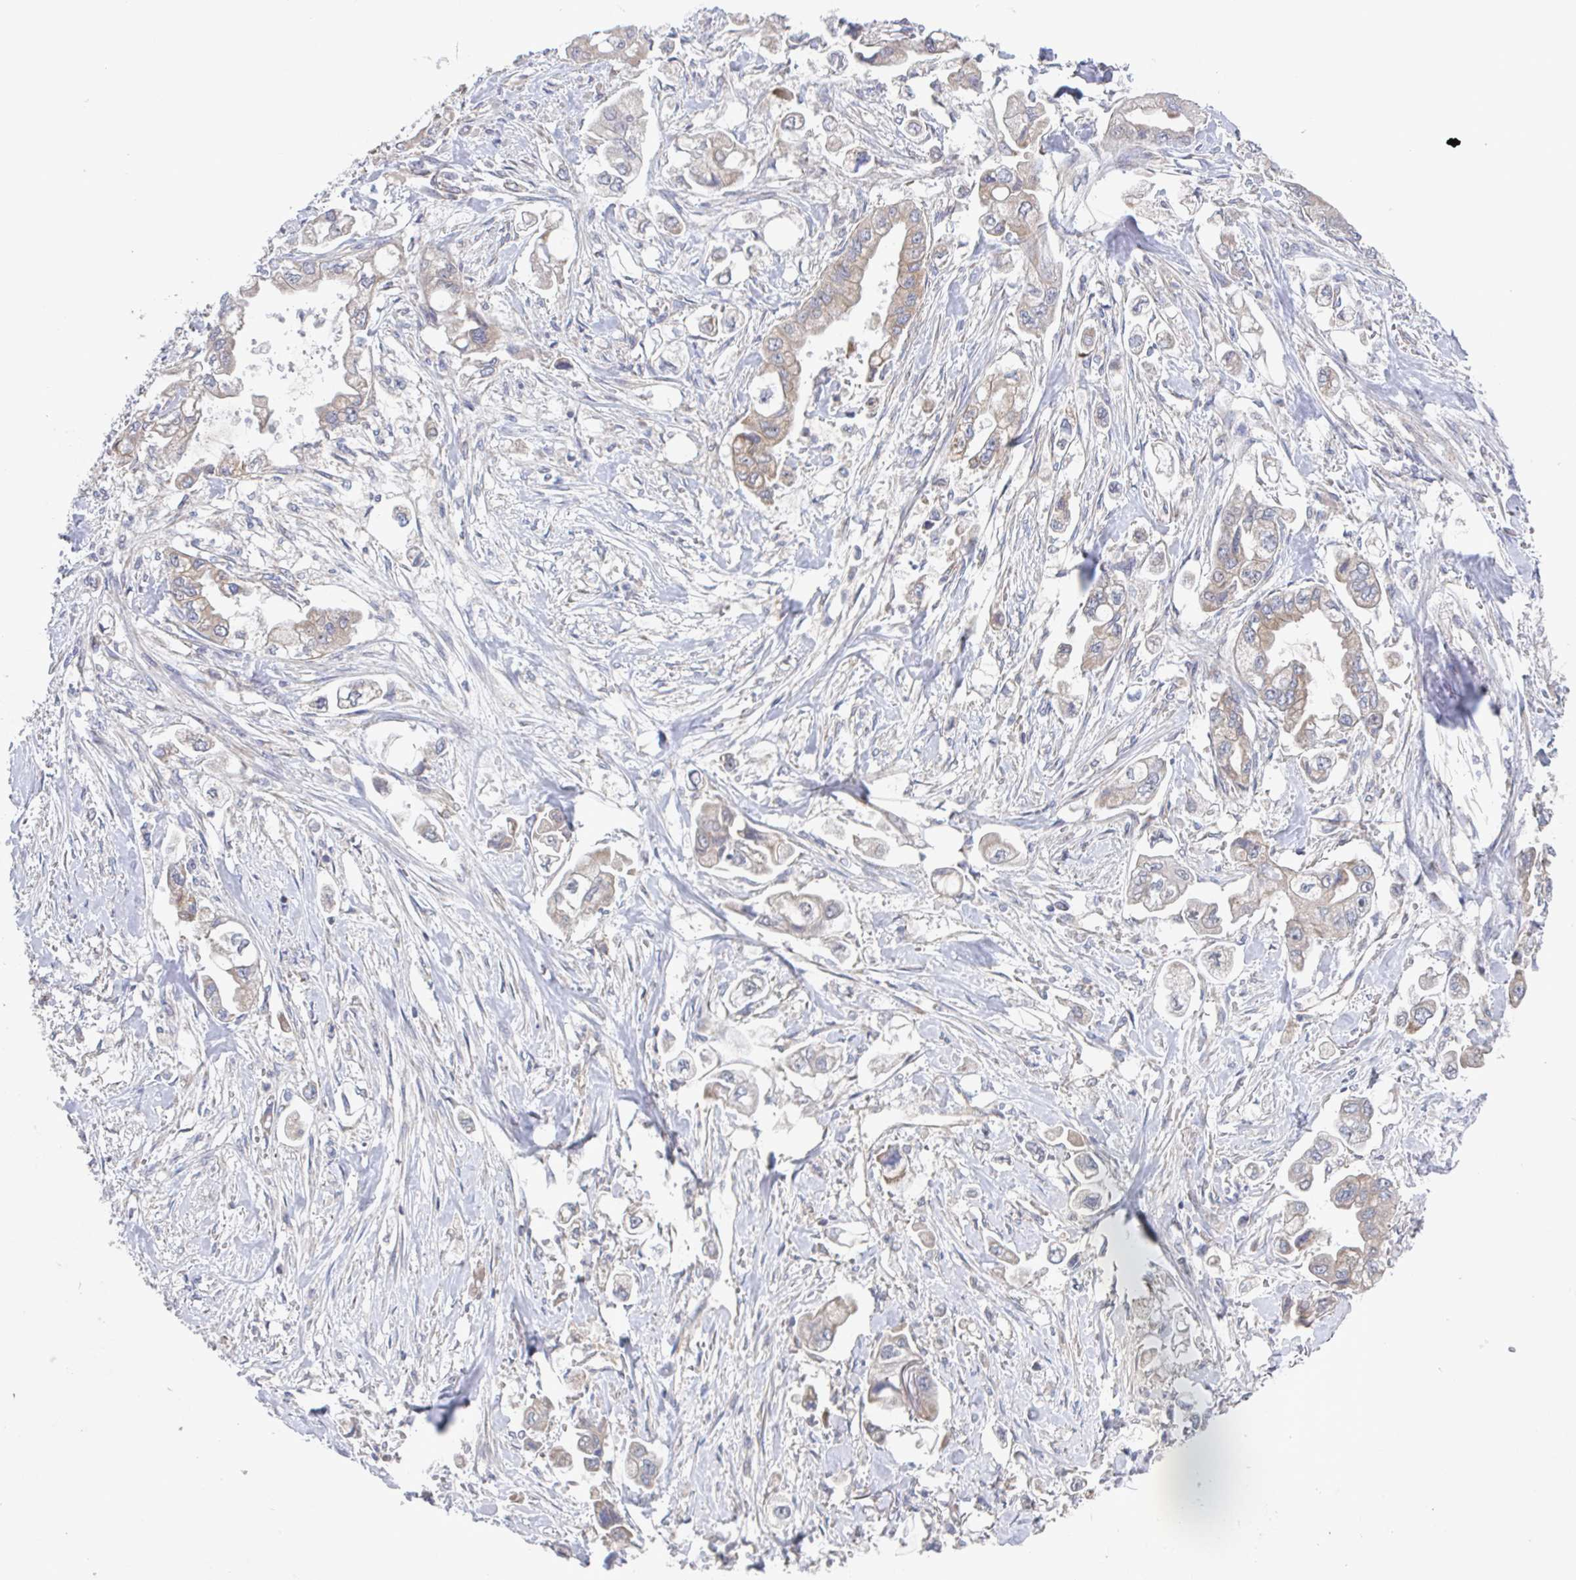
{"staining": {"intensity": "weak", "quantity": "25%-75%", "location": "cytoplasmic/membranous"}, "tissue": "stomach cancer", "cell_type": "Tumor cells", "image_type": "cancer", "snomed": [{"axis": "morphology", "description": "Adenocarcinoma, NOS"}, {"axis": "topography", "description": "Stomach"}], "caption": "High-power microscopy captured an immunohistochemistry (IHC) image of stomach cancer, revealing weak cytoplasmic/membranous staining in approximately 25%-75% of tumor cells. The staining is performed using DAB brown chromogen to label protein expression. The nuclei are counter-stained blue using hematoxylin.", "gene": "SURF1", "patient": {"sex": "male", "age": 62}}